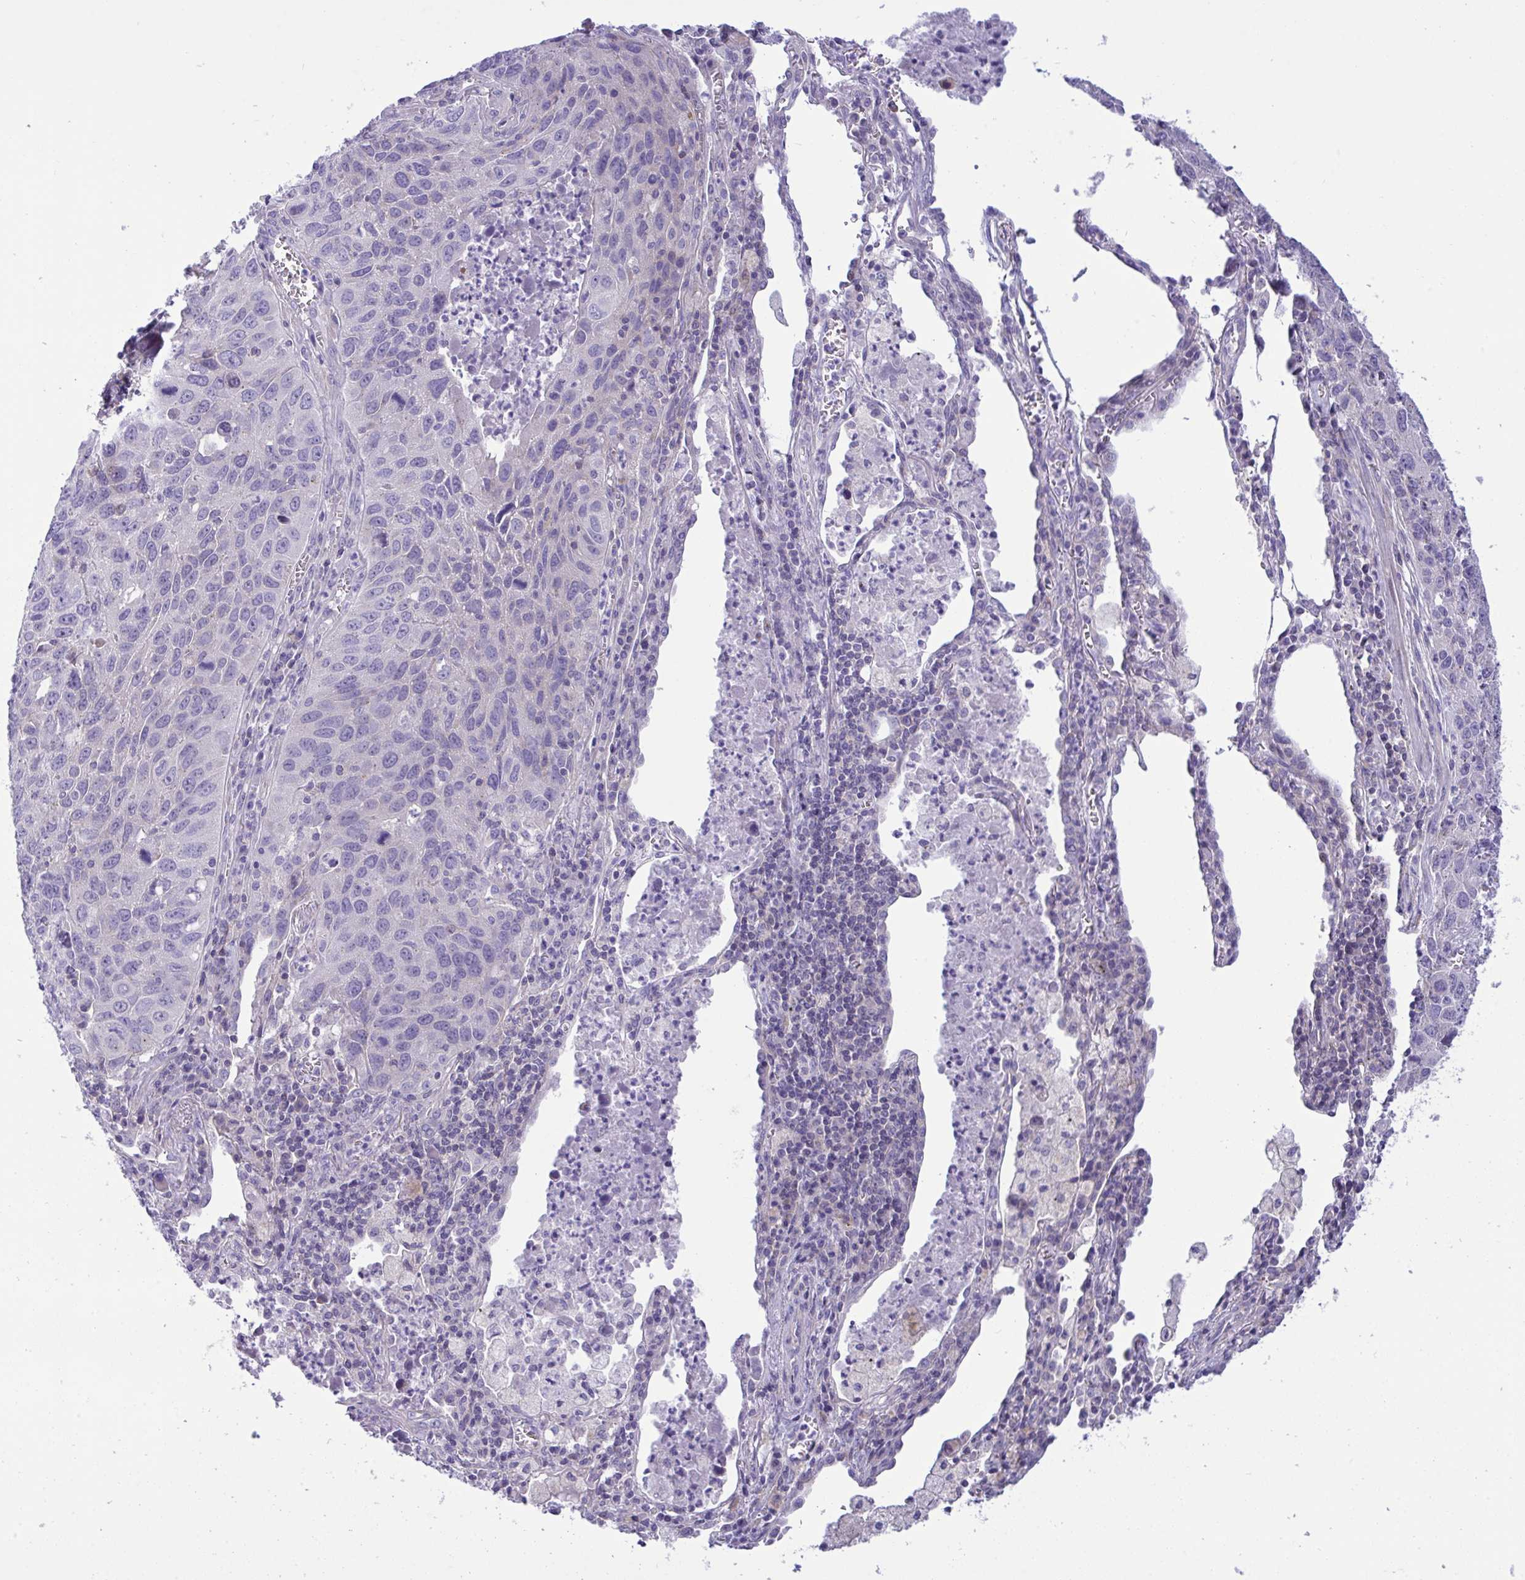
{"staining": {"intensity": "negative", "quantity": "none", "location": "none"}, "tissue": "lung cancer", "cell_type": "Tumor cells", "image_type": "cancer", "snomed": [{"axis": "morphology", "description": "Squamous cell carcinoma, NOS"}, {"axis": "topography", "description": "Lung"}], "caption": "Tumor cells show no significant expression in lung cancer (squamous cell carcinoma).", "gene": "WDR97", "patient": {"sex": "female", "age": 61}}